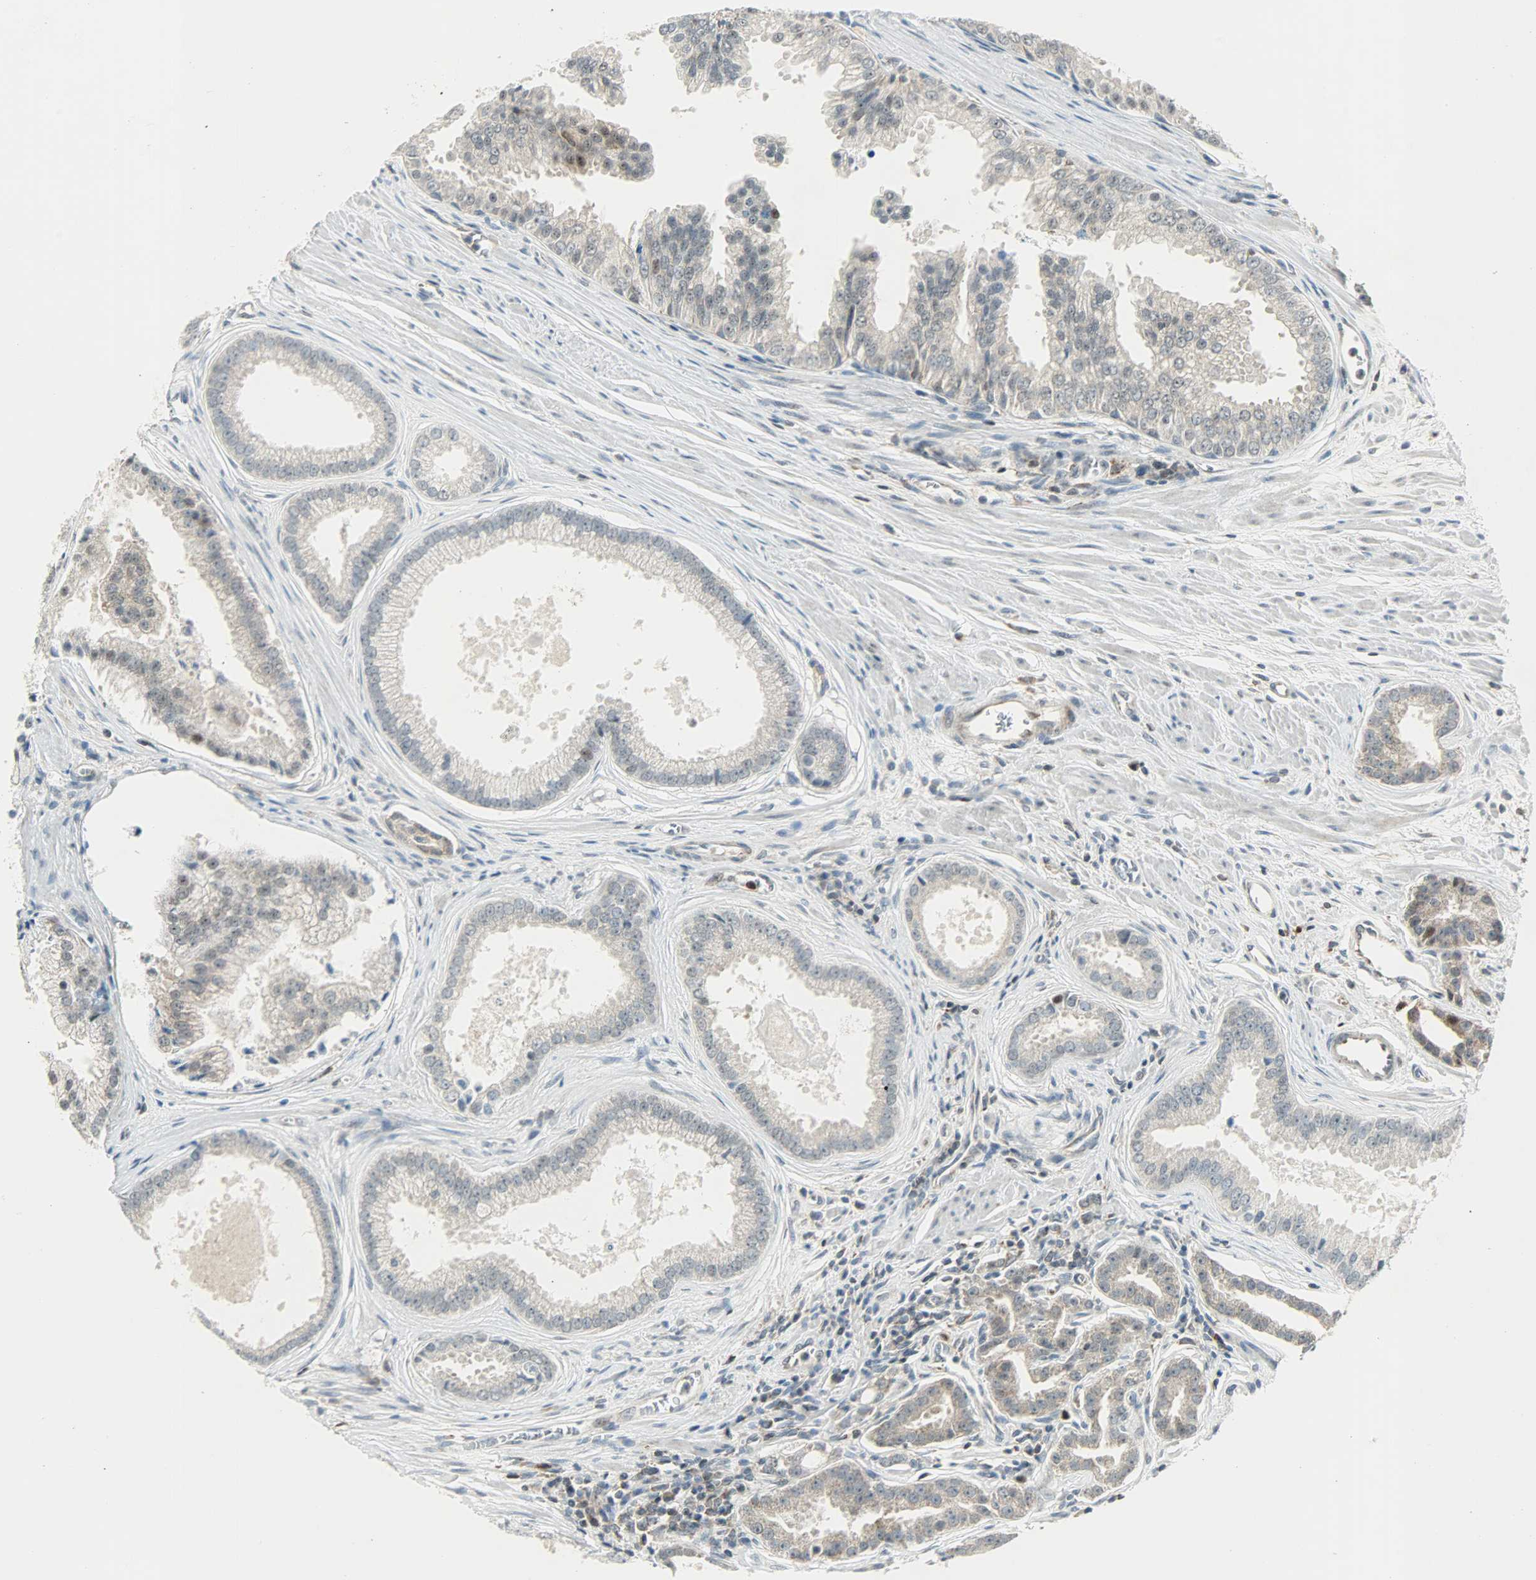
{"staining": {"intensity": "moderate", "quantity": ">75%", "location": "cytoplasmic/membranous"}, "tissue": "prostate cancer", "cell_type": "Tumor cells", "image_type": "cancer", "snomed": [{"axis": "morphology", "description": "Adenocarcinoma, High grade"}, {"axis": "topography", "description": "Prostate"}], "caption": "Immunohistochemistry (IHC) (DAB (3,3'-diaminobenzidine)) staining of human prostate cancer (adenocarcinoma (high-grade)) exhibits moderate cytoplasmic/membranous protein expression in approximately >75% of tumor cells.", "gene": "IL15", "patient": {"sex": "male", "age": 67}}